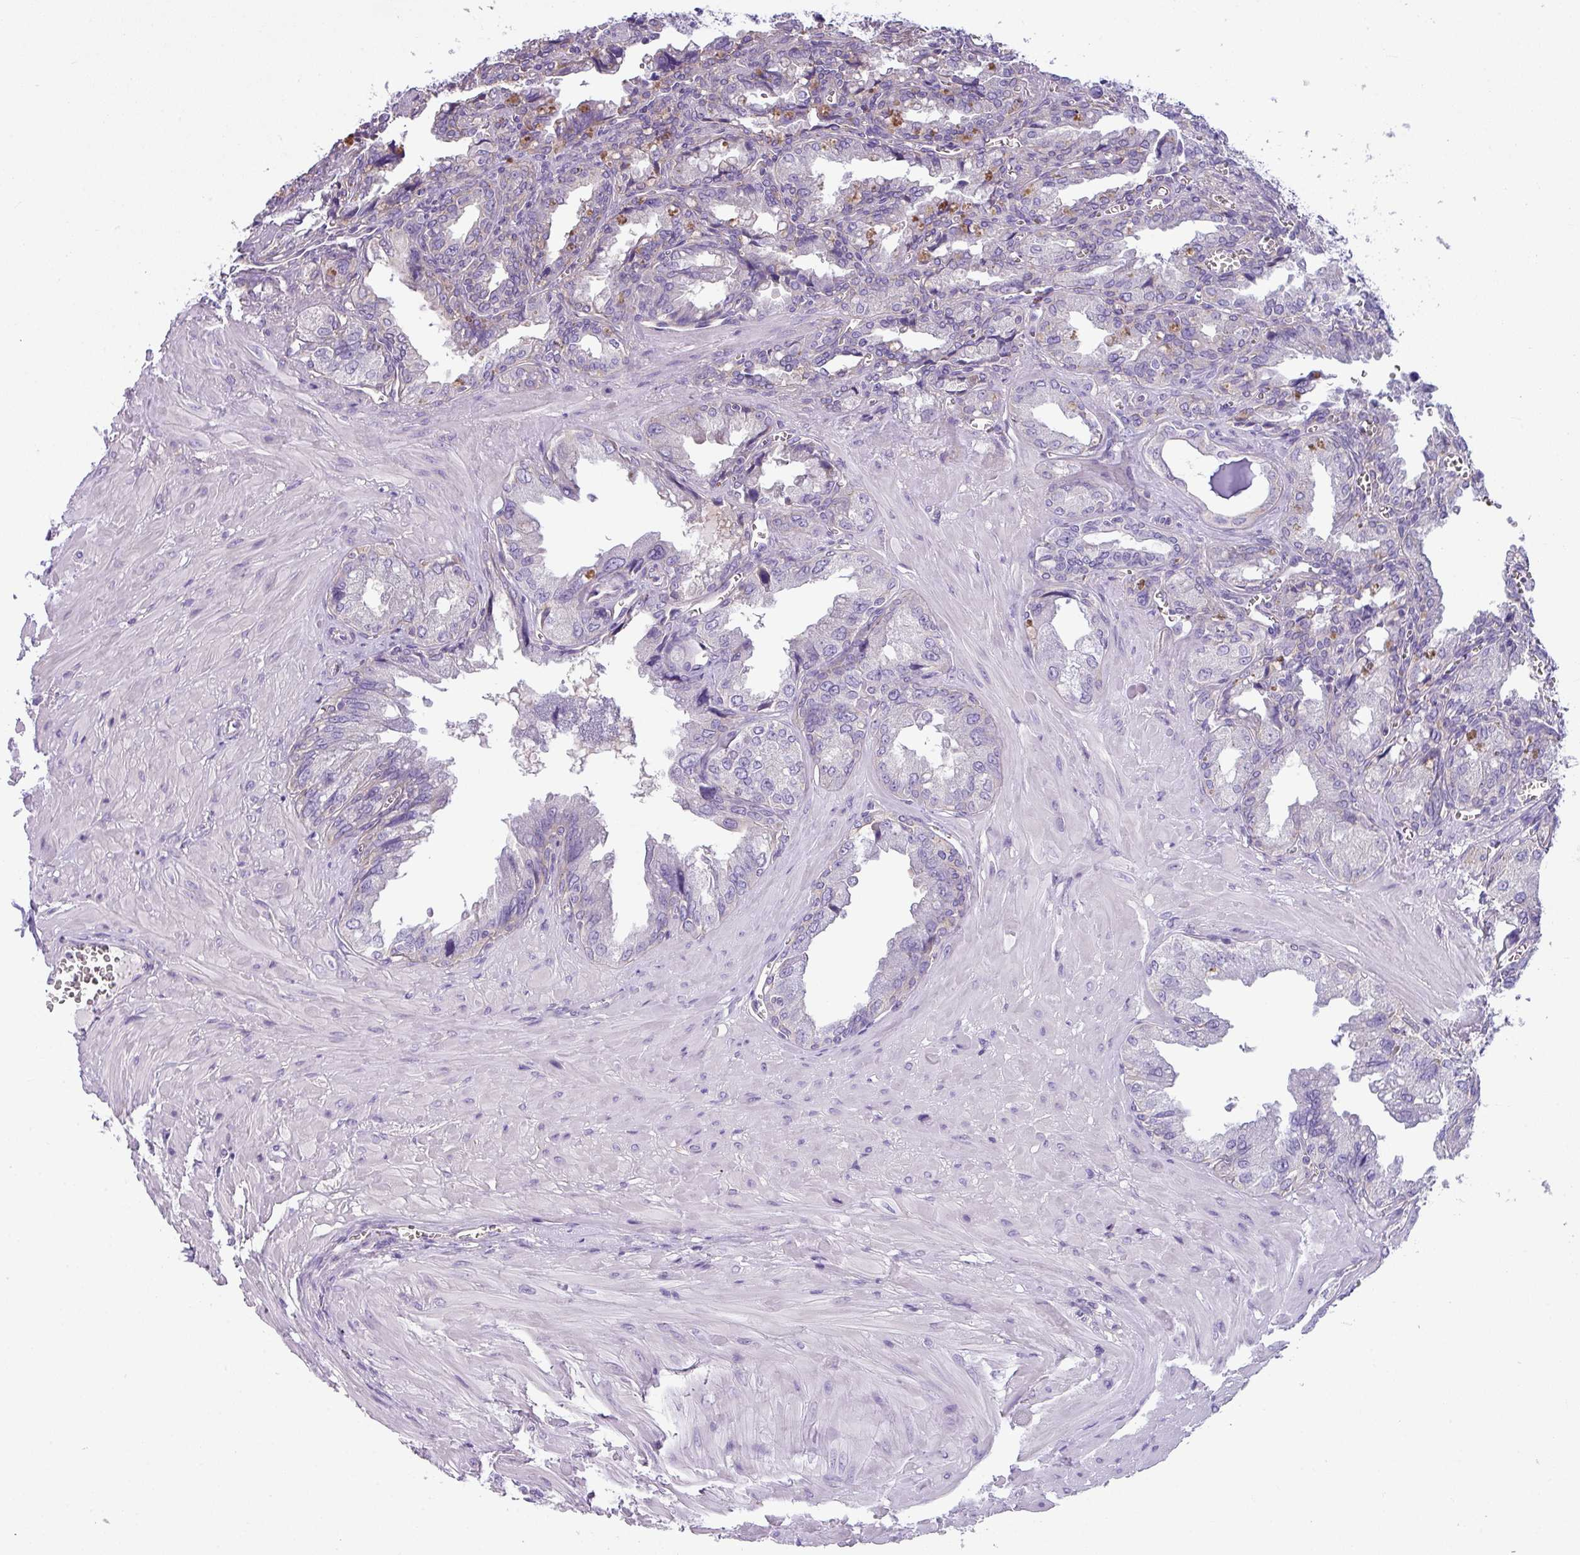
{"staining": {"intensity": "weak", "quantity": "<25%", "location": "cytoplasmic/membranous"}, "tissue": "seminal vesicle", "cell_type": "Glandular cells", "image_type": "normal", "snomed": [{"axis": "morphology", "description": "Normal tissue, NOS"}, {"axis": "topography", "description": "Seminal veicle"}], "caption": "Histopathology image shows no significant protein expression in glandular cells of normal seminal vesicle.", "gene": "PALS2", "patient": {"sex": "male", "age": 67}}